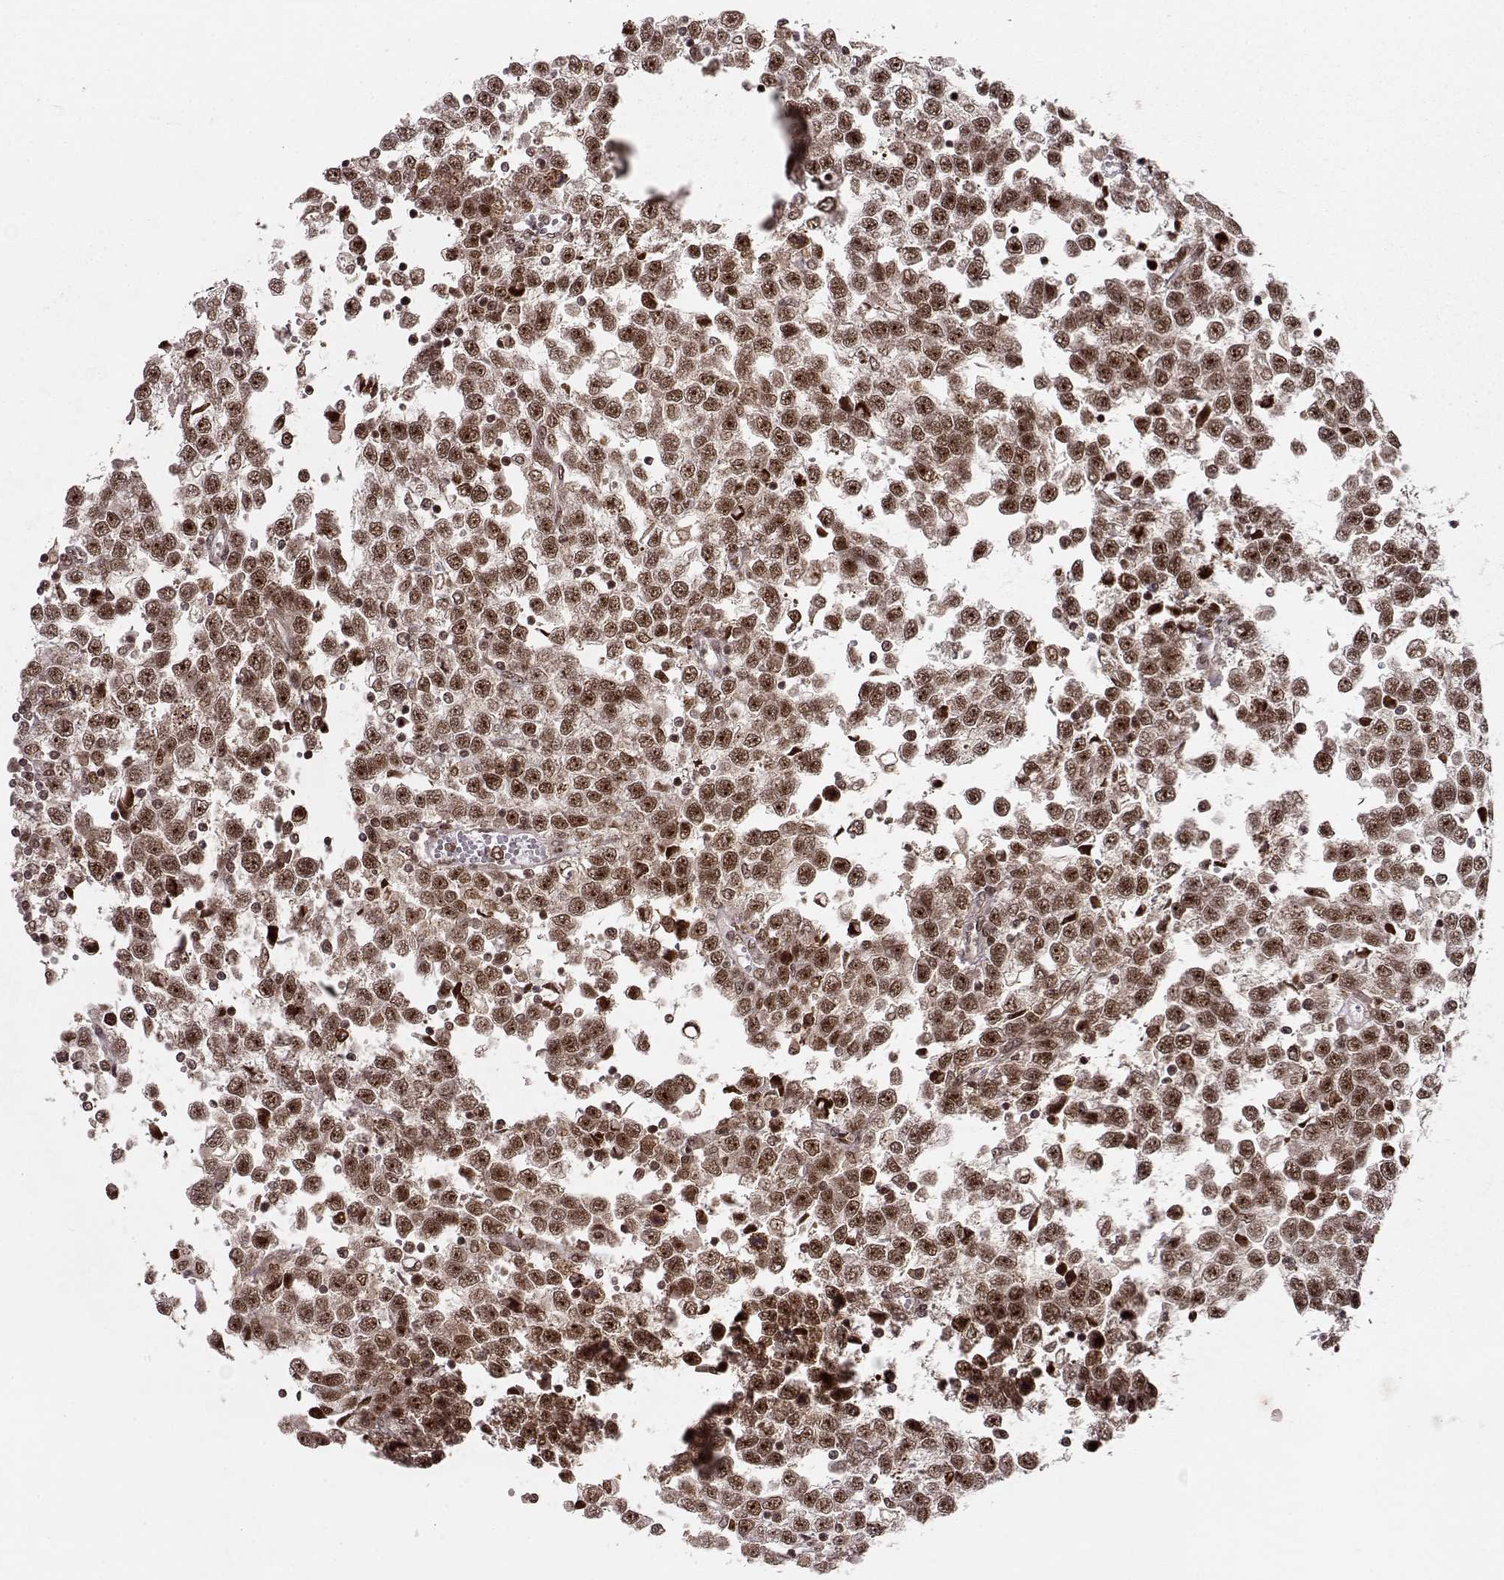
{"staining": {"intensity": "moderate", "quantity": ">75%", "location": "cytoplasmic/membranous,nuclear"}, "tissue": "testis cancer", "cell_type": "Tumor cells", "image_type": "cancer", "snomed": [{"axis": "morphology", "description": "Seminoma, NOS"}, {"axis": "topography", "description": "Testis"}], "caption": "IHC histopathology image of neoplastic tissue: testis cancer (seminoma) stained using IHC reveals medium levels of moderate protein expression localized specifically in the cytoplasmic/membranous and nuclear of tumor cells, appearing as a cytoplasmic/membranous and nuclear brown color.", "gene": "CSNK2A1", "patient": {"sex": "male", "age": 34}}